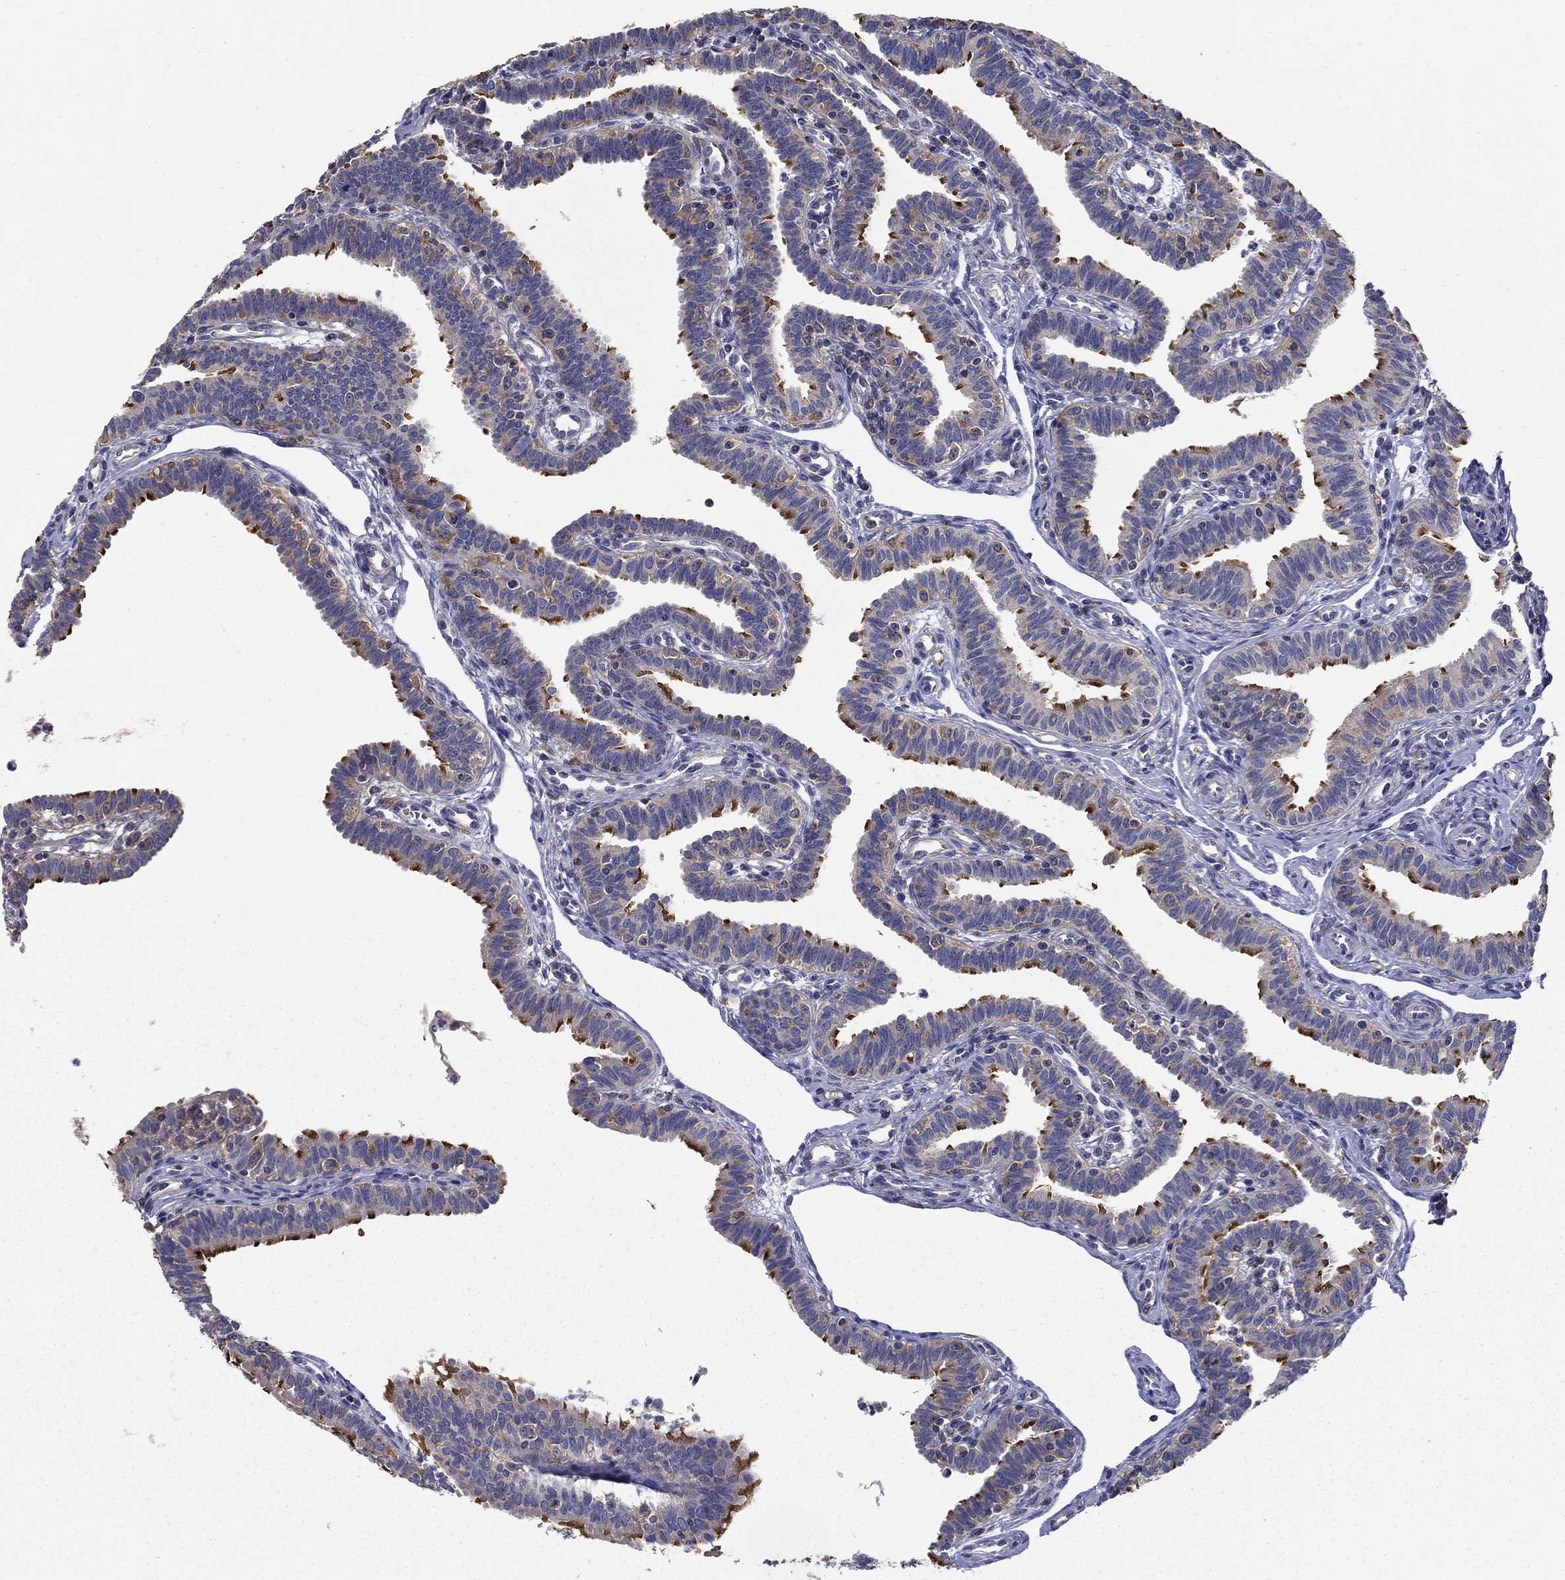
{"staining": {"intensity": "strong", "quantity": "25%-75%", "location": "cytoplasmic/membranous"}, "tissue": "fallopian tube", "cell_type": "Glandular cells", "image_type": "normal", "snomed": [{"axis": "morphology", "description": "Normal tissue, NOS"}, {"axis": "topography", "description": "Fallopian tube"}], "caption": "Immunohistochemical staining of unremarkable fallopian tube exhibits strong cytoplasmic/membranous protein positivity in about 25%-75% of glandular cells. (Brightfield microscopy of DAB IHC at high magnification).", "gene": "NME5", "patient": {"sex": "female", "age": 36}}